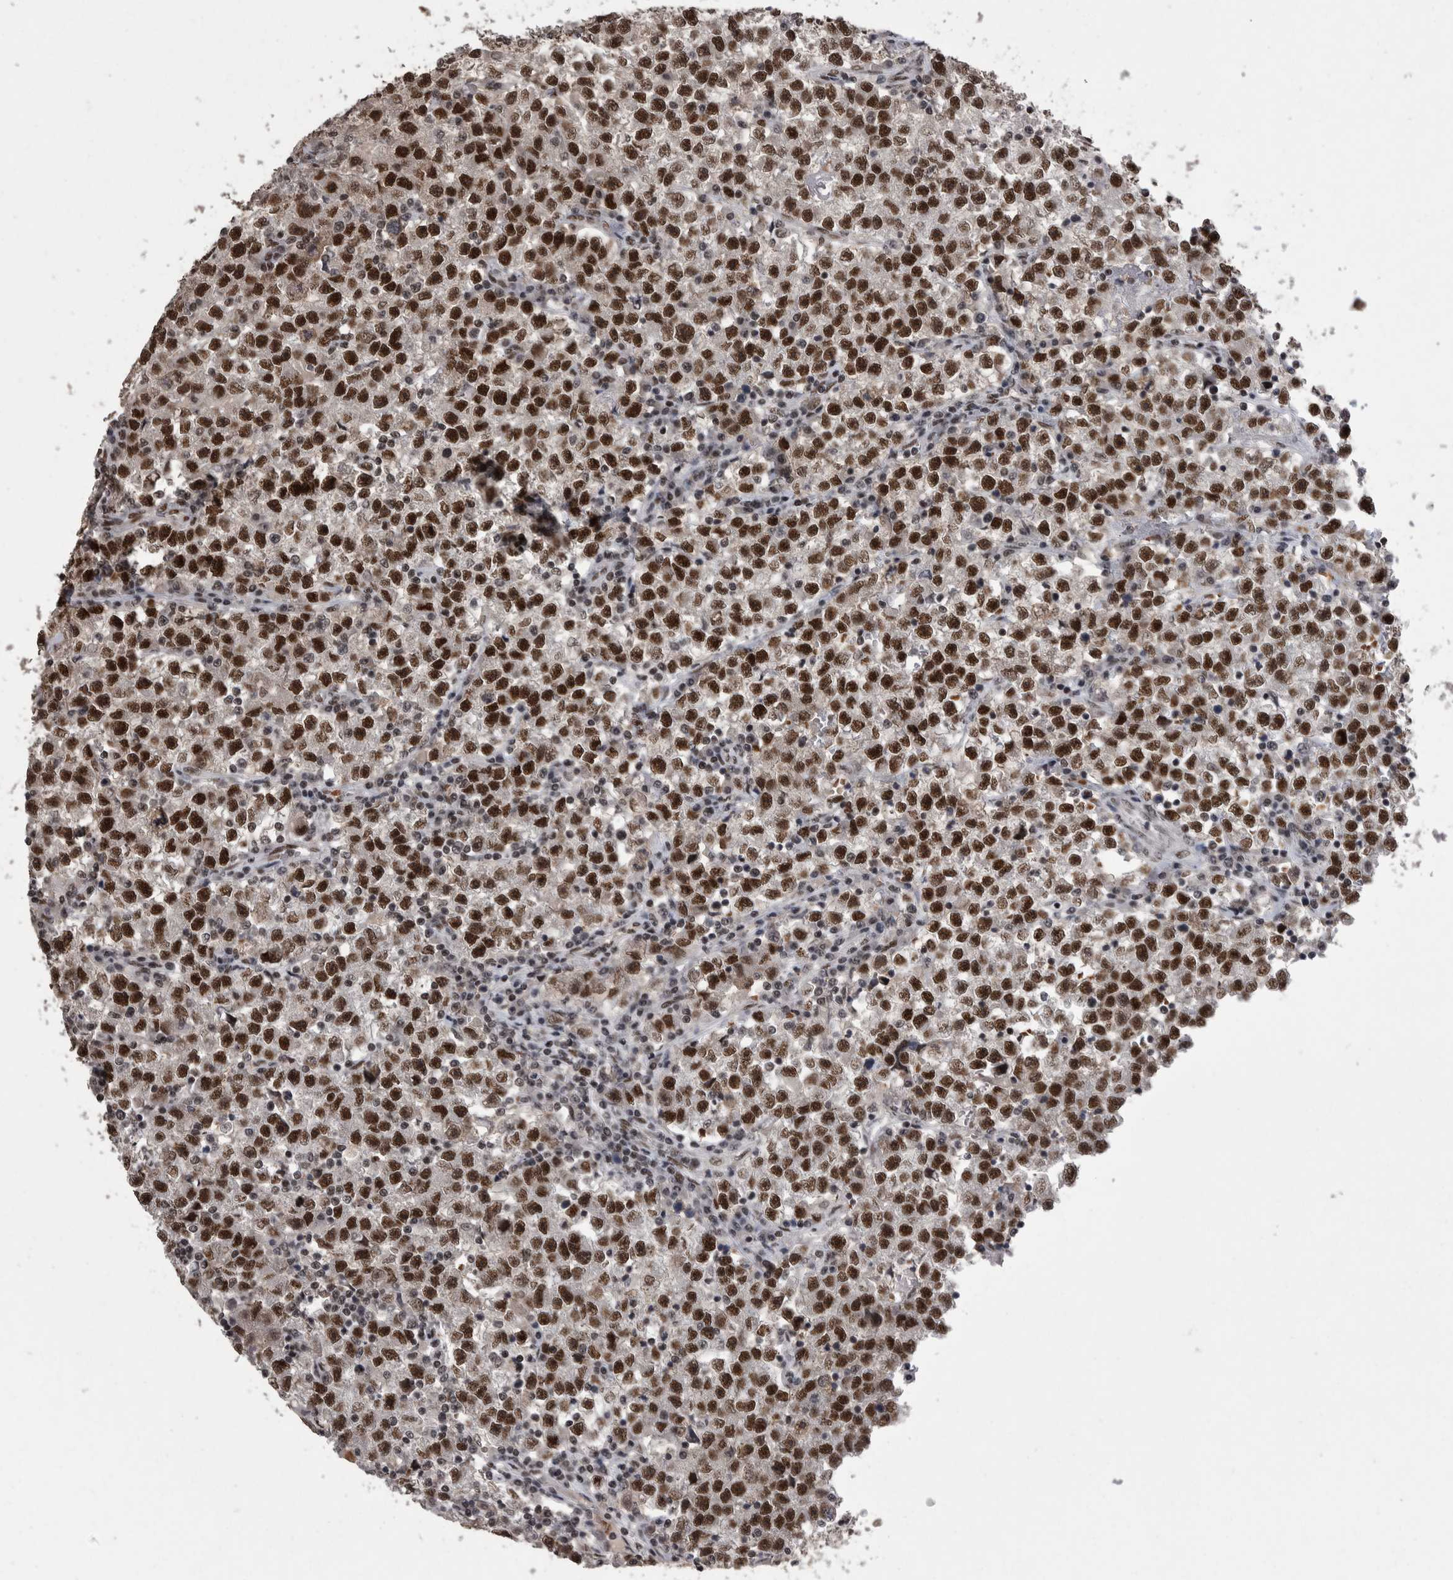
{"staining": {"intensity": "strong", "quantity": ">75%", "location": "nuclear"}, "tissue": "testis cancer", "cell_type": "Tumor cells", "image_type": "cancer", "snomed": [{"axis": "morphology", "description": "Seminoma, NOS"}, {"axis": "topography", "description": "Testis"}], "caption": "Immunohistochemical staining of seminoma (testis) exhibits high levels of strong nuclear protein staining in about >75% of tumor cells.", "gene": "DMTF1", "patient": {"sex": "male", "age": 22}}